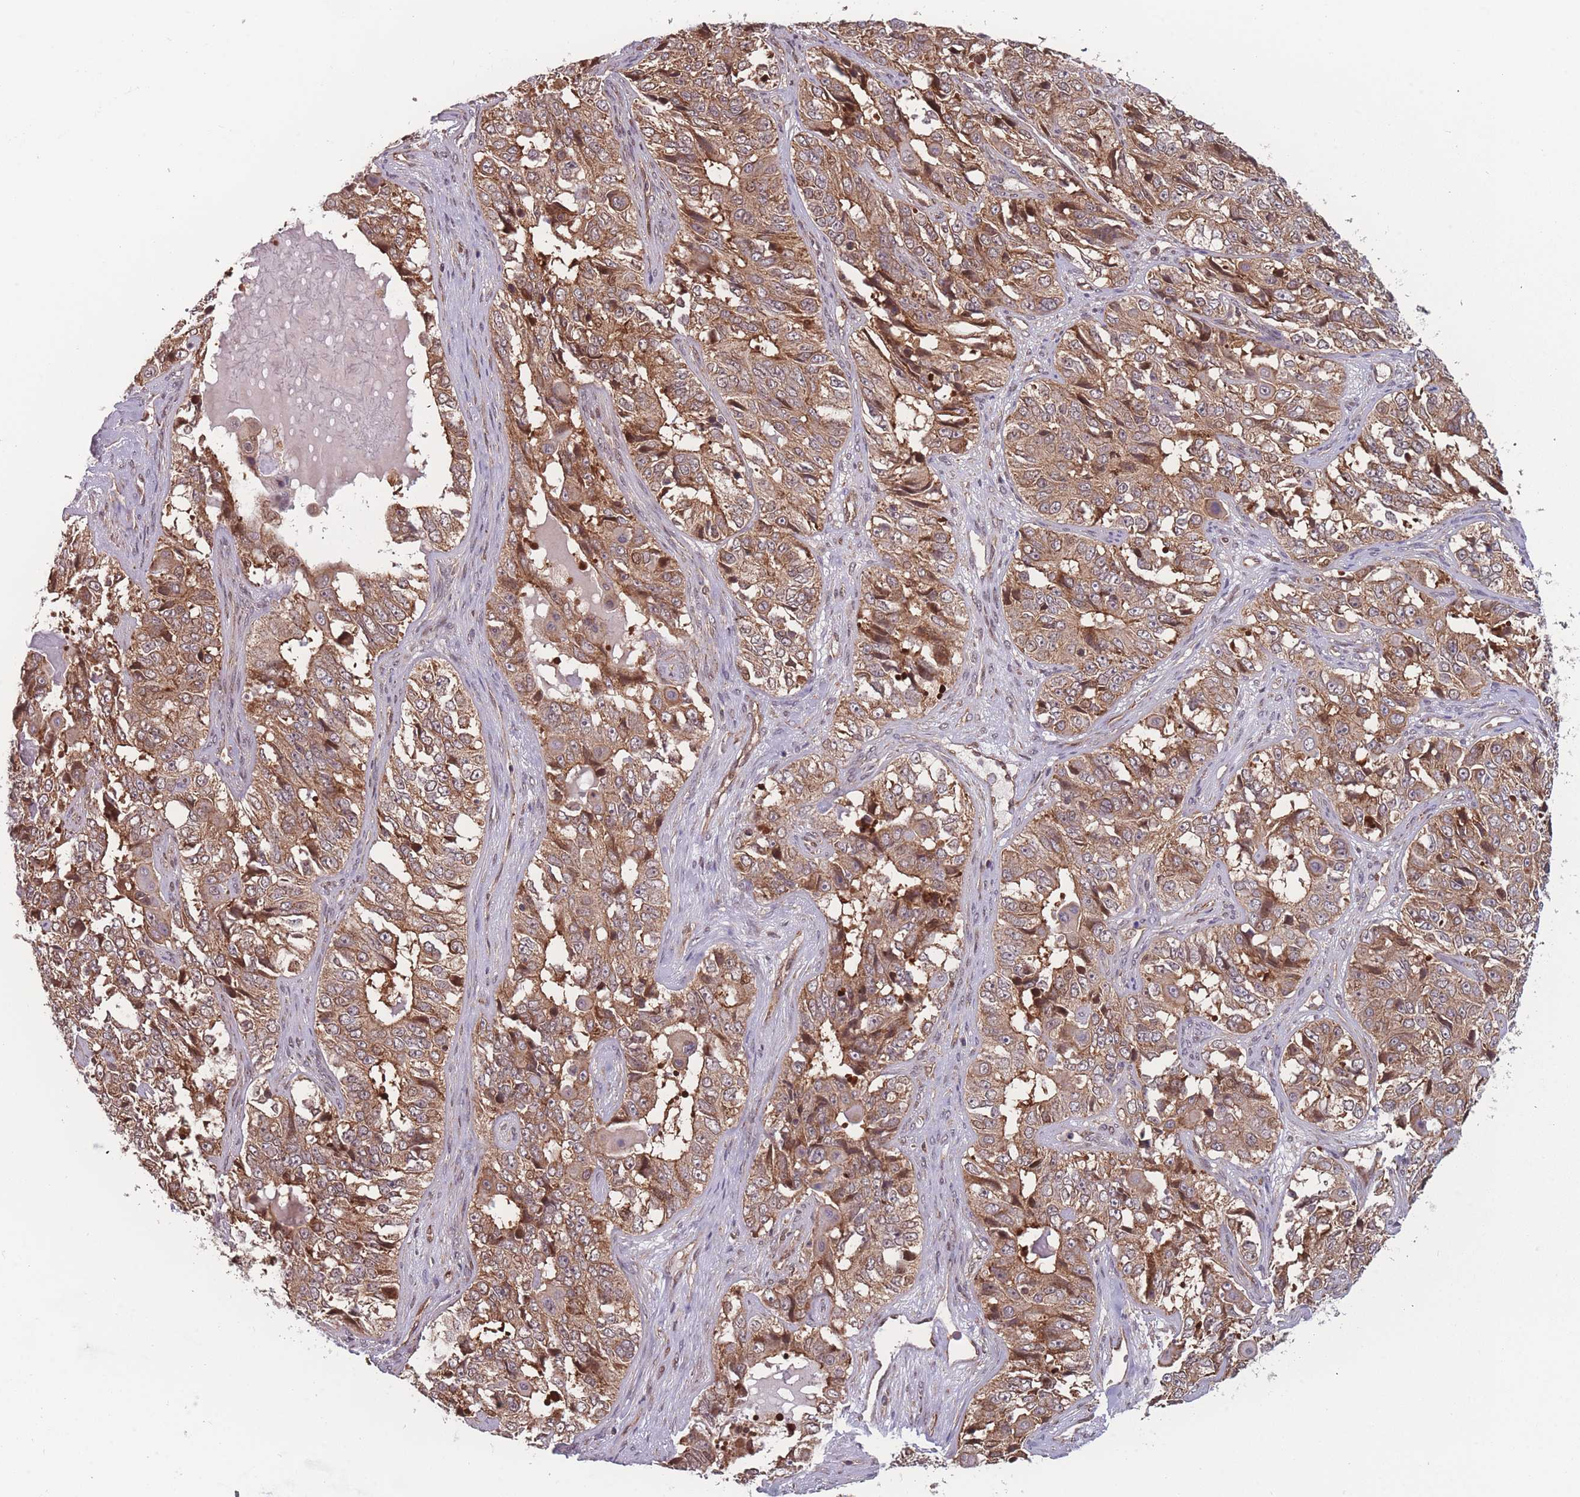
{"staining": {"intensity": "moderate", "quantity": ">75%", "location": "cytoplasmic/membranous"}, "tissue": "ovarian cancer", "cell_type": "Tumor cells", "image_type": "cancer", "snomed": [{"axis": "morphology", "description": "Carcinoma, endometroid"}, {"axis": "topography", "description": "Ovary"}], "caption": "An IHC image of neoplastic tissue is shown. Protein staining in brown labels moderate cytoplasmic/membranous positivity in ovarian endometroid carcinoma within tumor cells.", "gene": "RPS18", "patient": {"sex": "female", "age": 51}}